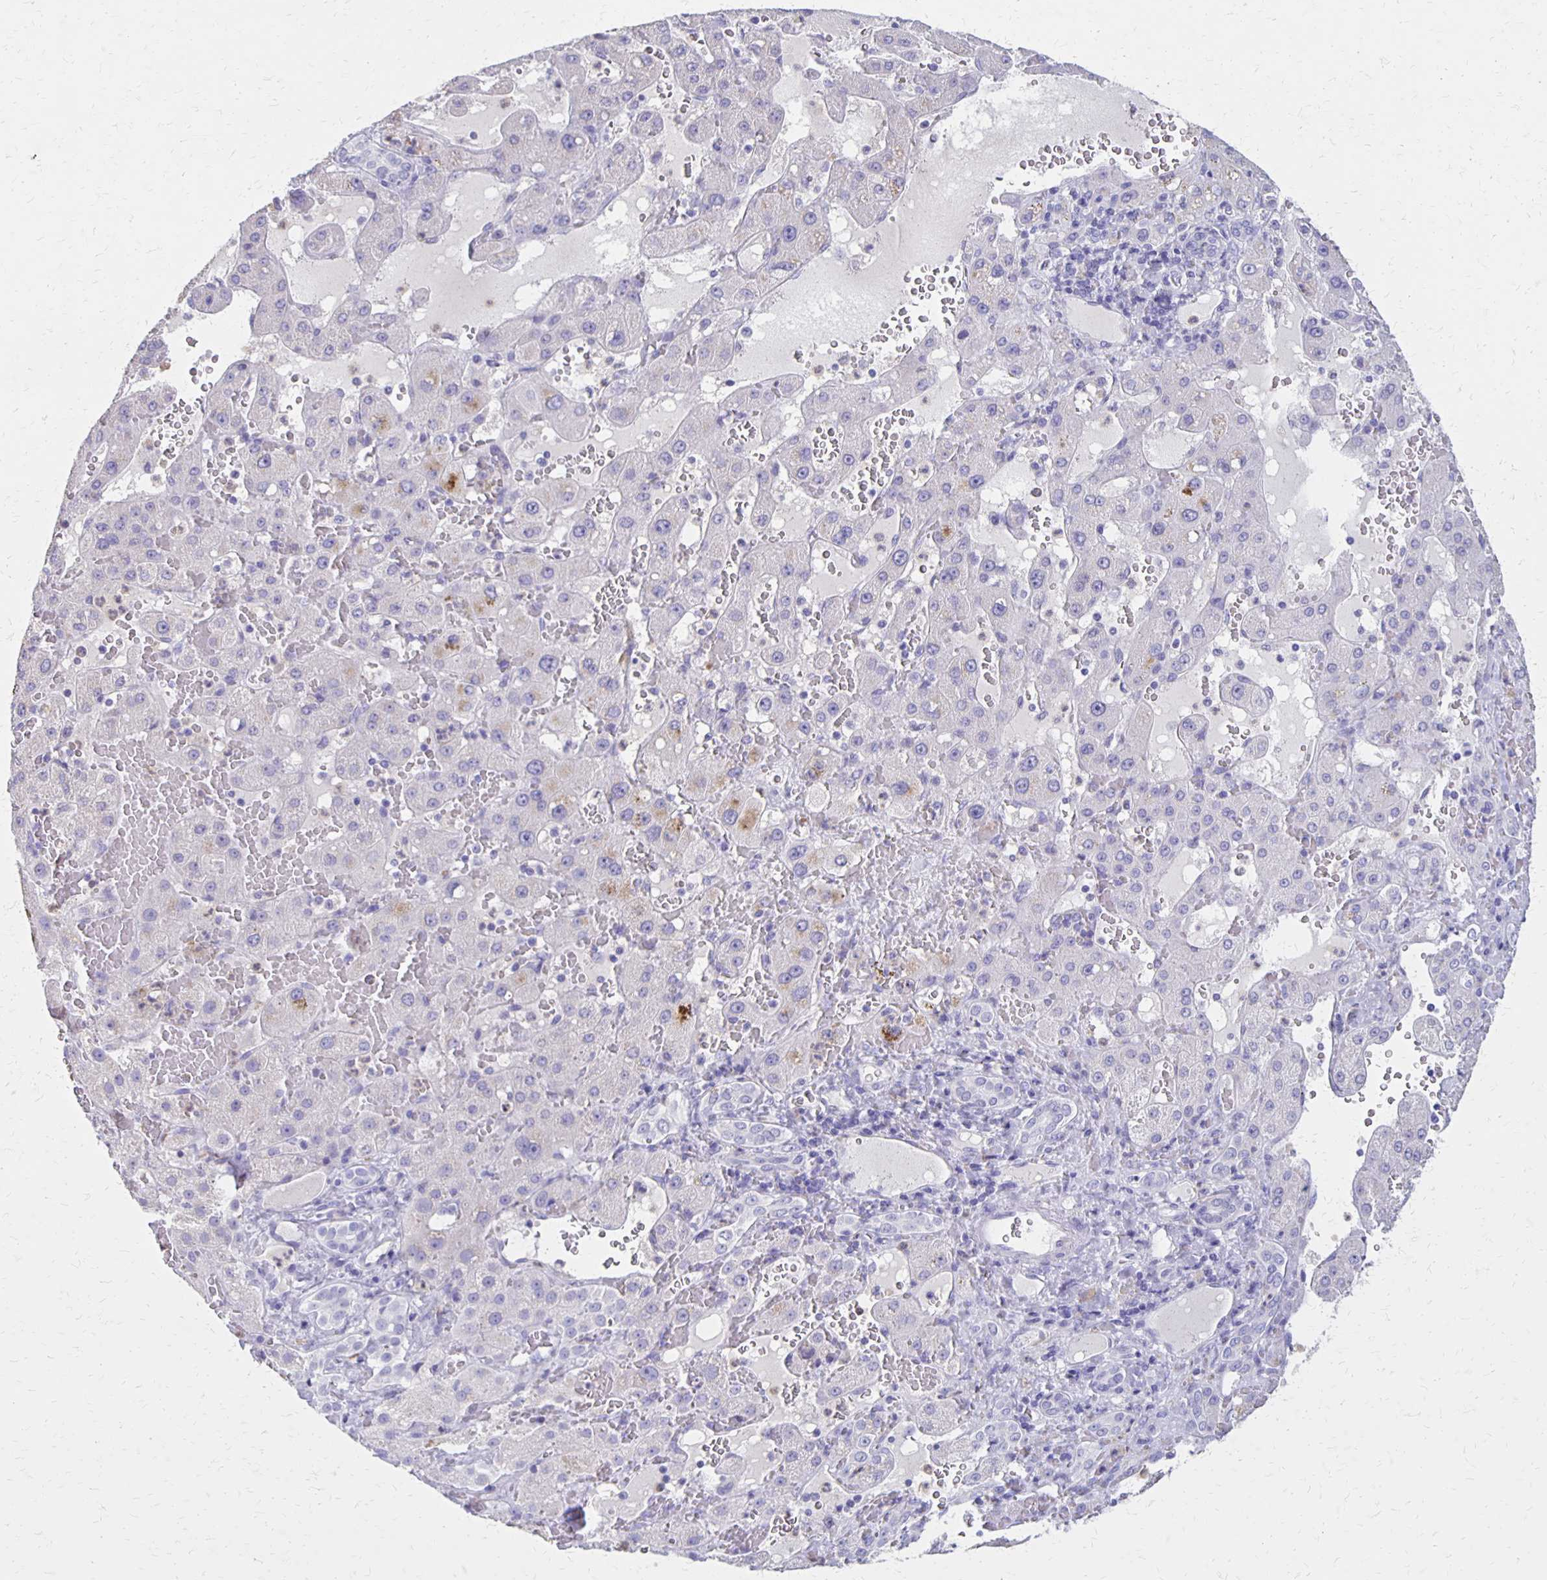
{"staining": {"intensity": "negative", "quantity": "none", "location": "none"}, "tissue": "liver cancer", "cell_type": "Tumor cells", "image_type": "cancer", "snomed": [{"axis": "morphology", "description": "Carcinoma, Hepatocellular, NOS"}, {"axis": "topography", "description": "Liver"}], "caption": "Hepatocellular carcinoma (liver) stained for a protein using immunohistochemistry shows no positivity tumor cells.", "gene": "SEPTIN5", "patient": {"sex": "female", "age": 73}}